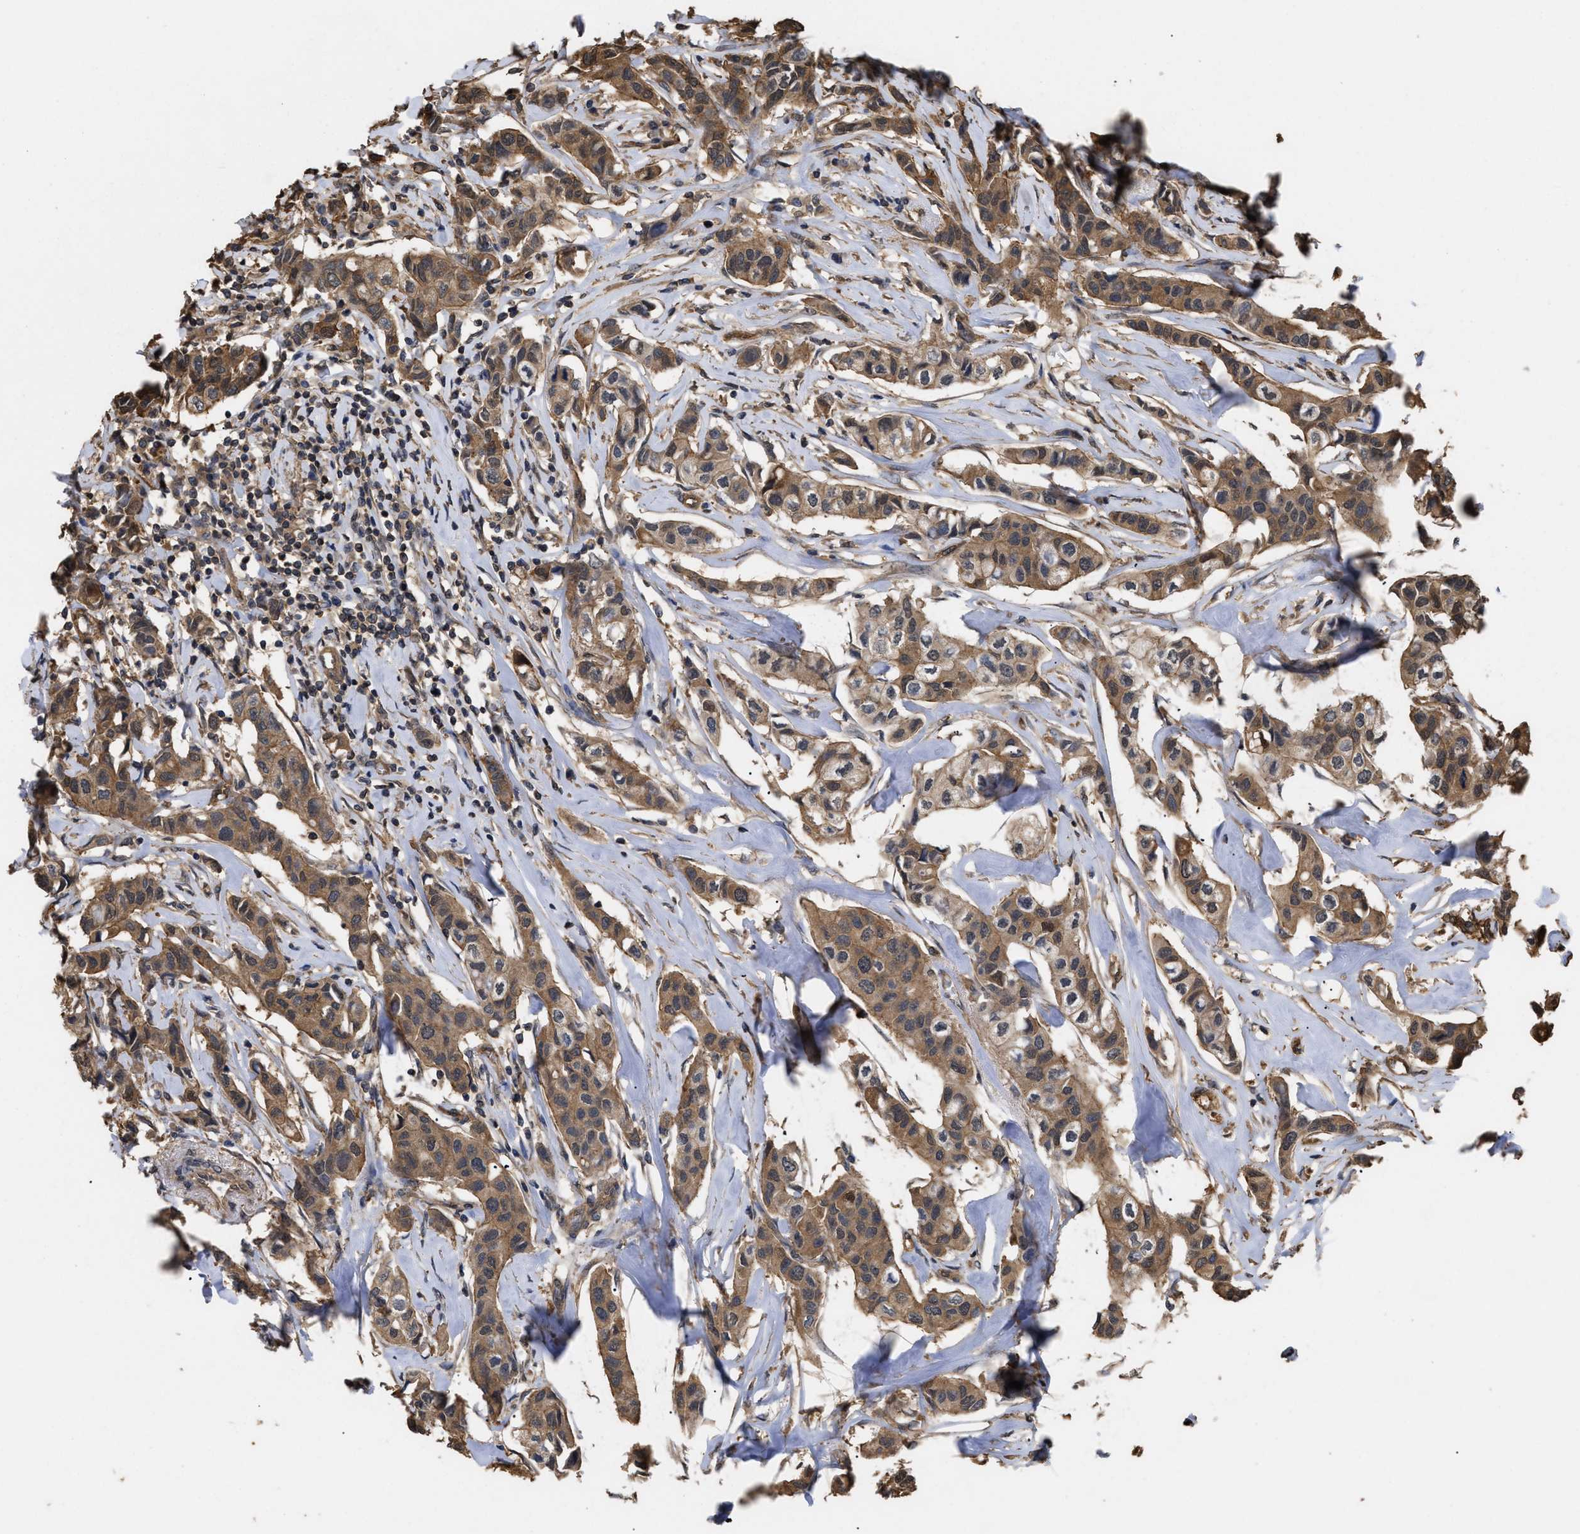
{"staining": {"intensity": "moderate", "quantity": ">75%", "location": "cytoplasmic/membranous"}, "tissue": "breast cancer", "cell_type": "Tumor cells", "image_type": "cancer", "snomed": [{"axis": "morphology", "description": "Duct carcinoma"}, {"axis": "topography", "description": "Breast"}], "caption": "An immunohistochemistry (IHC) histopathology image of tumor tissue is shown. Protein staining in brown labels moderate cytoplasmic/membranous positivity in breast intraductal carcinoma within tumor cells. Nuclei are stained in blue.", "gene": "CALM1", "patient": {"sex": "female", "age": 80}}